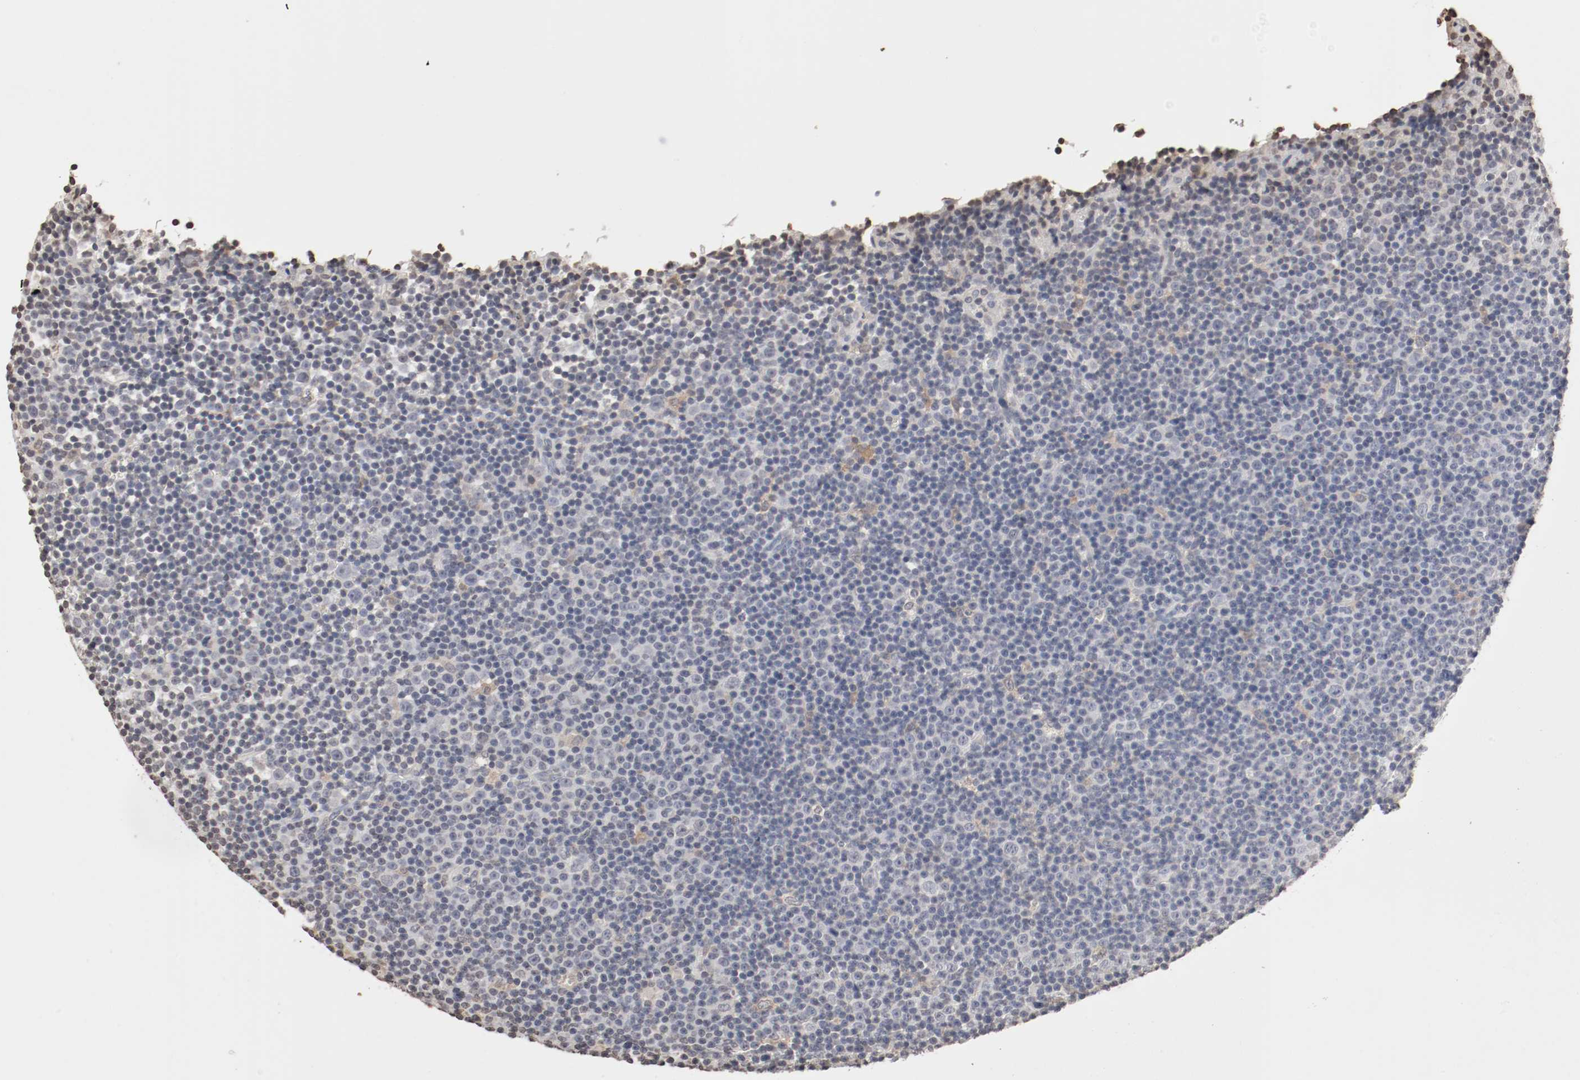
{"staining": {"intensity": "weak", "quantity": "<25%", "location": "cytoplasmic/membranous,nuclear"}, "tissue": "lymphoma", "cell_type": "Tumor cells", "image_type": "cancer", "snomed": [{"axis": "morphology", "description": "Malignant lymphoma, non-Hodgkin's type, Low grade"}, {"axis": "topography", "description": "Lymph node"}], "caption": "Immunohistochemical staining of human malignant lymphoma, non-Hodgkin's type (low-grade) displays no significant expression in tumor cells.", "gene": "WASL", "patient": {"sex": "female", "age": 67}}